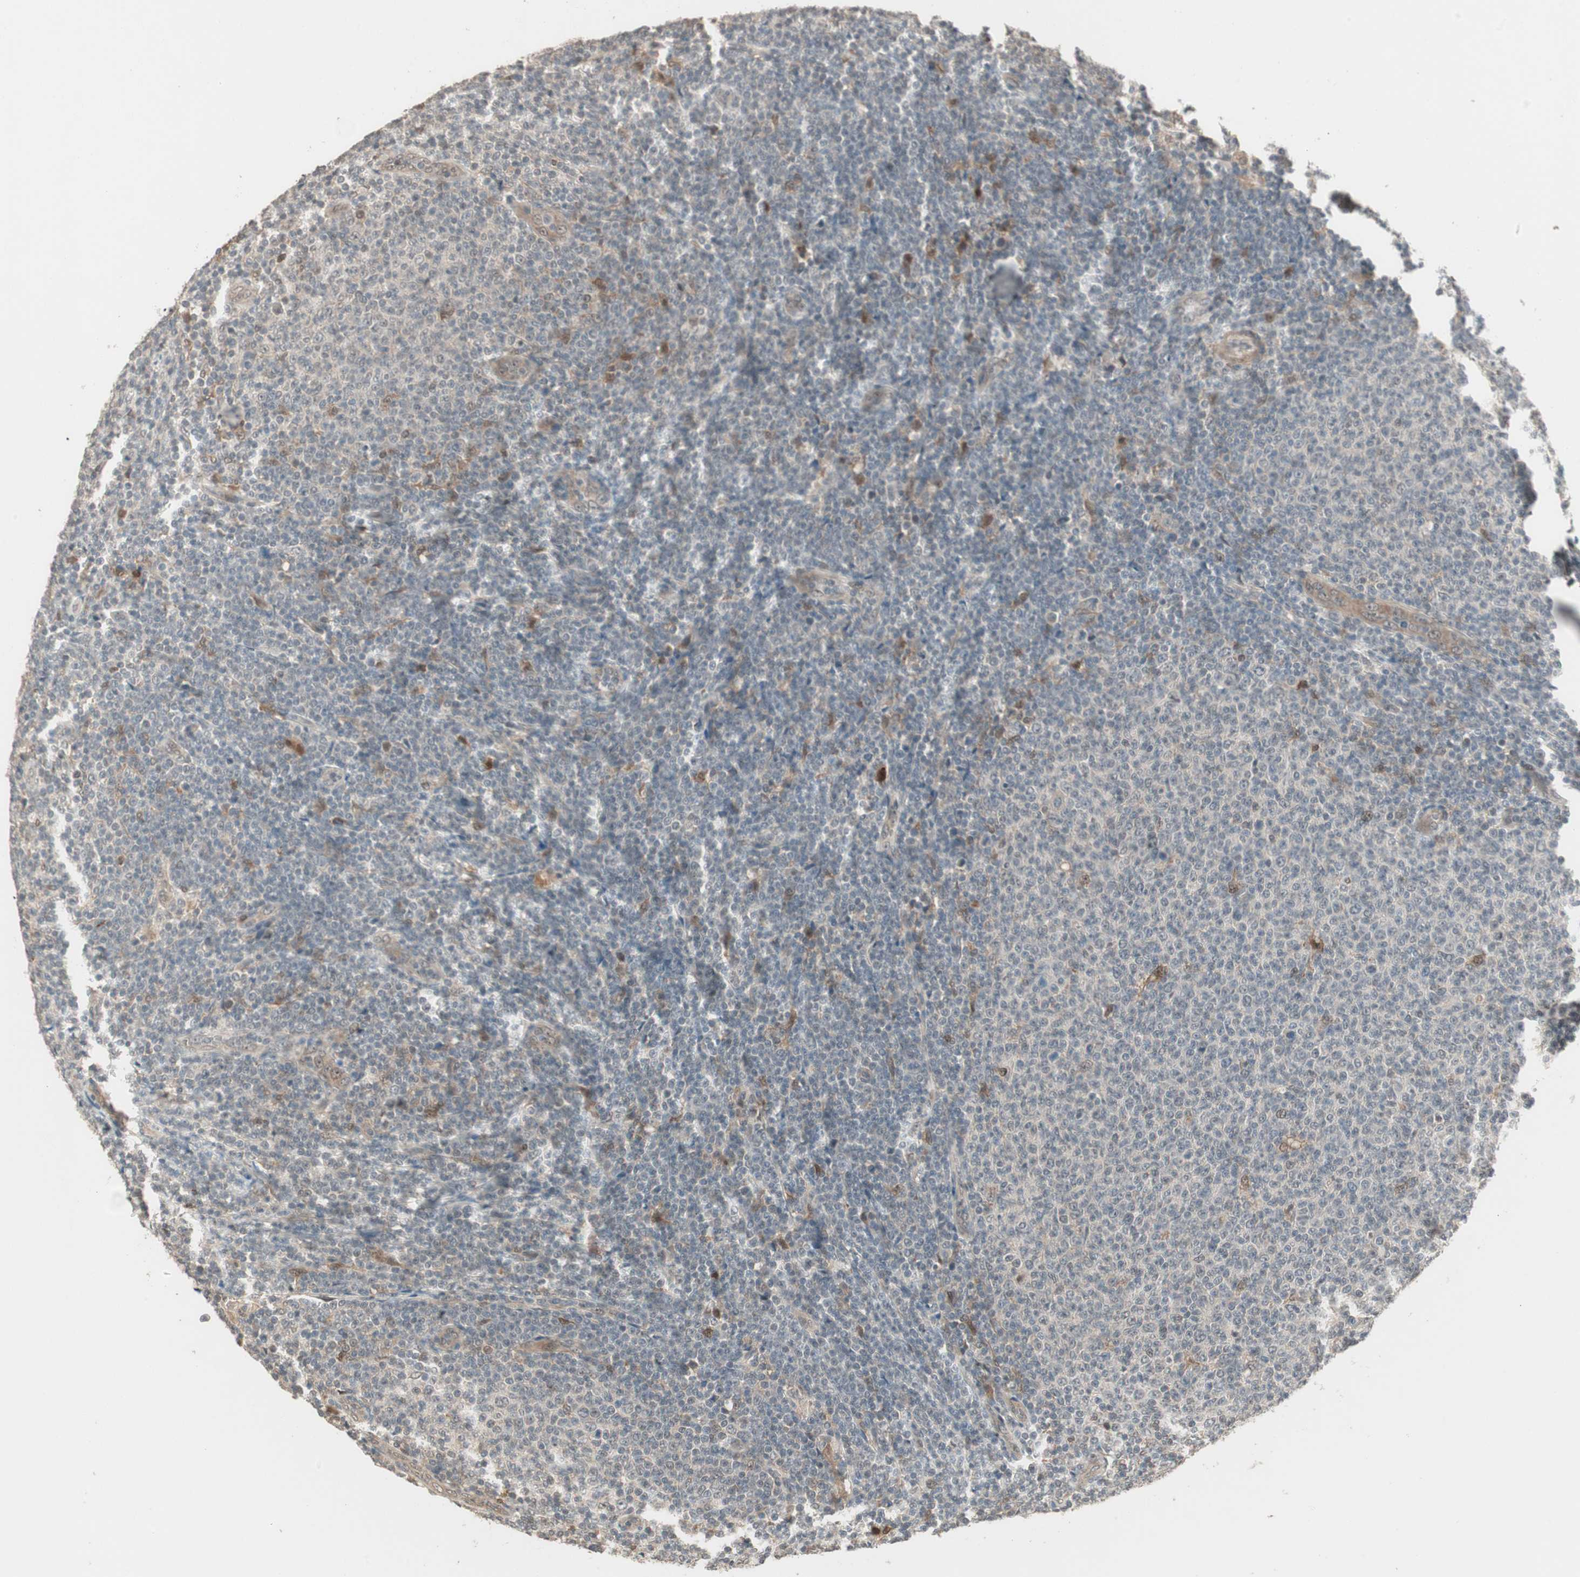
{"staining": {"intensity": "weak", "quantity": "<25%", "location": "cytoplasmic/membranous"}, "tissue": "lymphoma", "cell_type": "Tumor cells", "image_type": "cancer", "snomed": [{"axis": "morphology", "description": "Malignant lymphoma, non-Hodgkin's type, Low grade"}, {"axis": "topography", "description": "Lymph node"}], "caption": "The histopathology image exhibits no staining of tumor cells in lymphoma. The staining was performed using DAB to visualize the protein expression in brown, while the nuclei were stained in blue with hematoxylin (Magnification: 20x).", "gene": "ZSCAN31", "patient": {"sex": "male", "age": 66}}